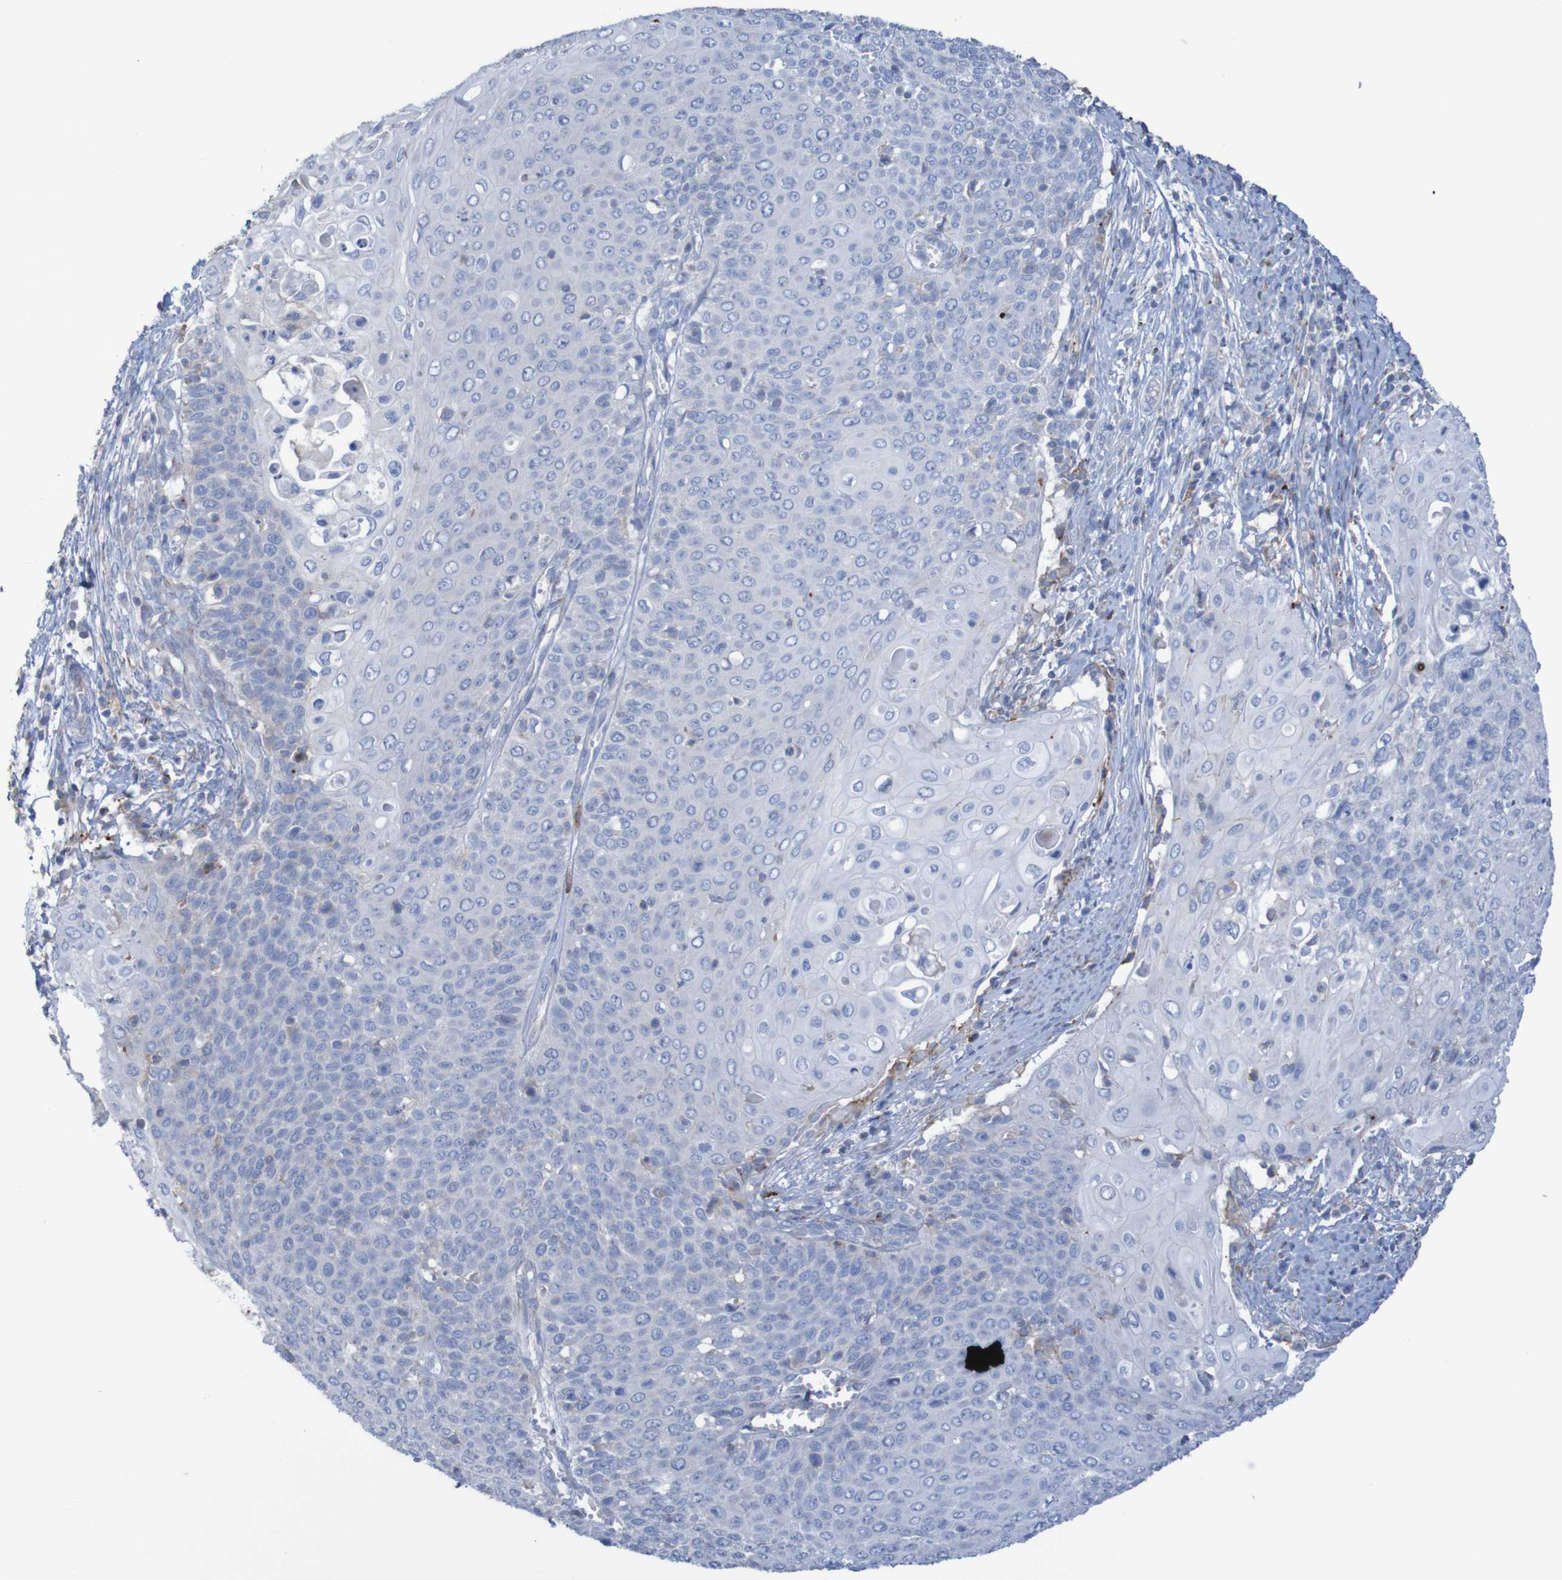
{"staining": {"intensity": "negative", "quantity": "none", "location": "none"}, "tissue": "cervical cancer", "cell_type": "Tumor cells", "image_type": "cancer", "snomed": [{"axis": "morphology", "description": "Squamous cell carcinoma, NOS"}, {"axis": "topography", "description": "Cervix"}], "caption": "Human cervical squamous cell carcinoma stained for a protein using IHC displays no staining in tumor cells.", "gene": "RNF182", "patient": {"sex": "female", "age": 39}}